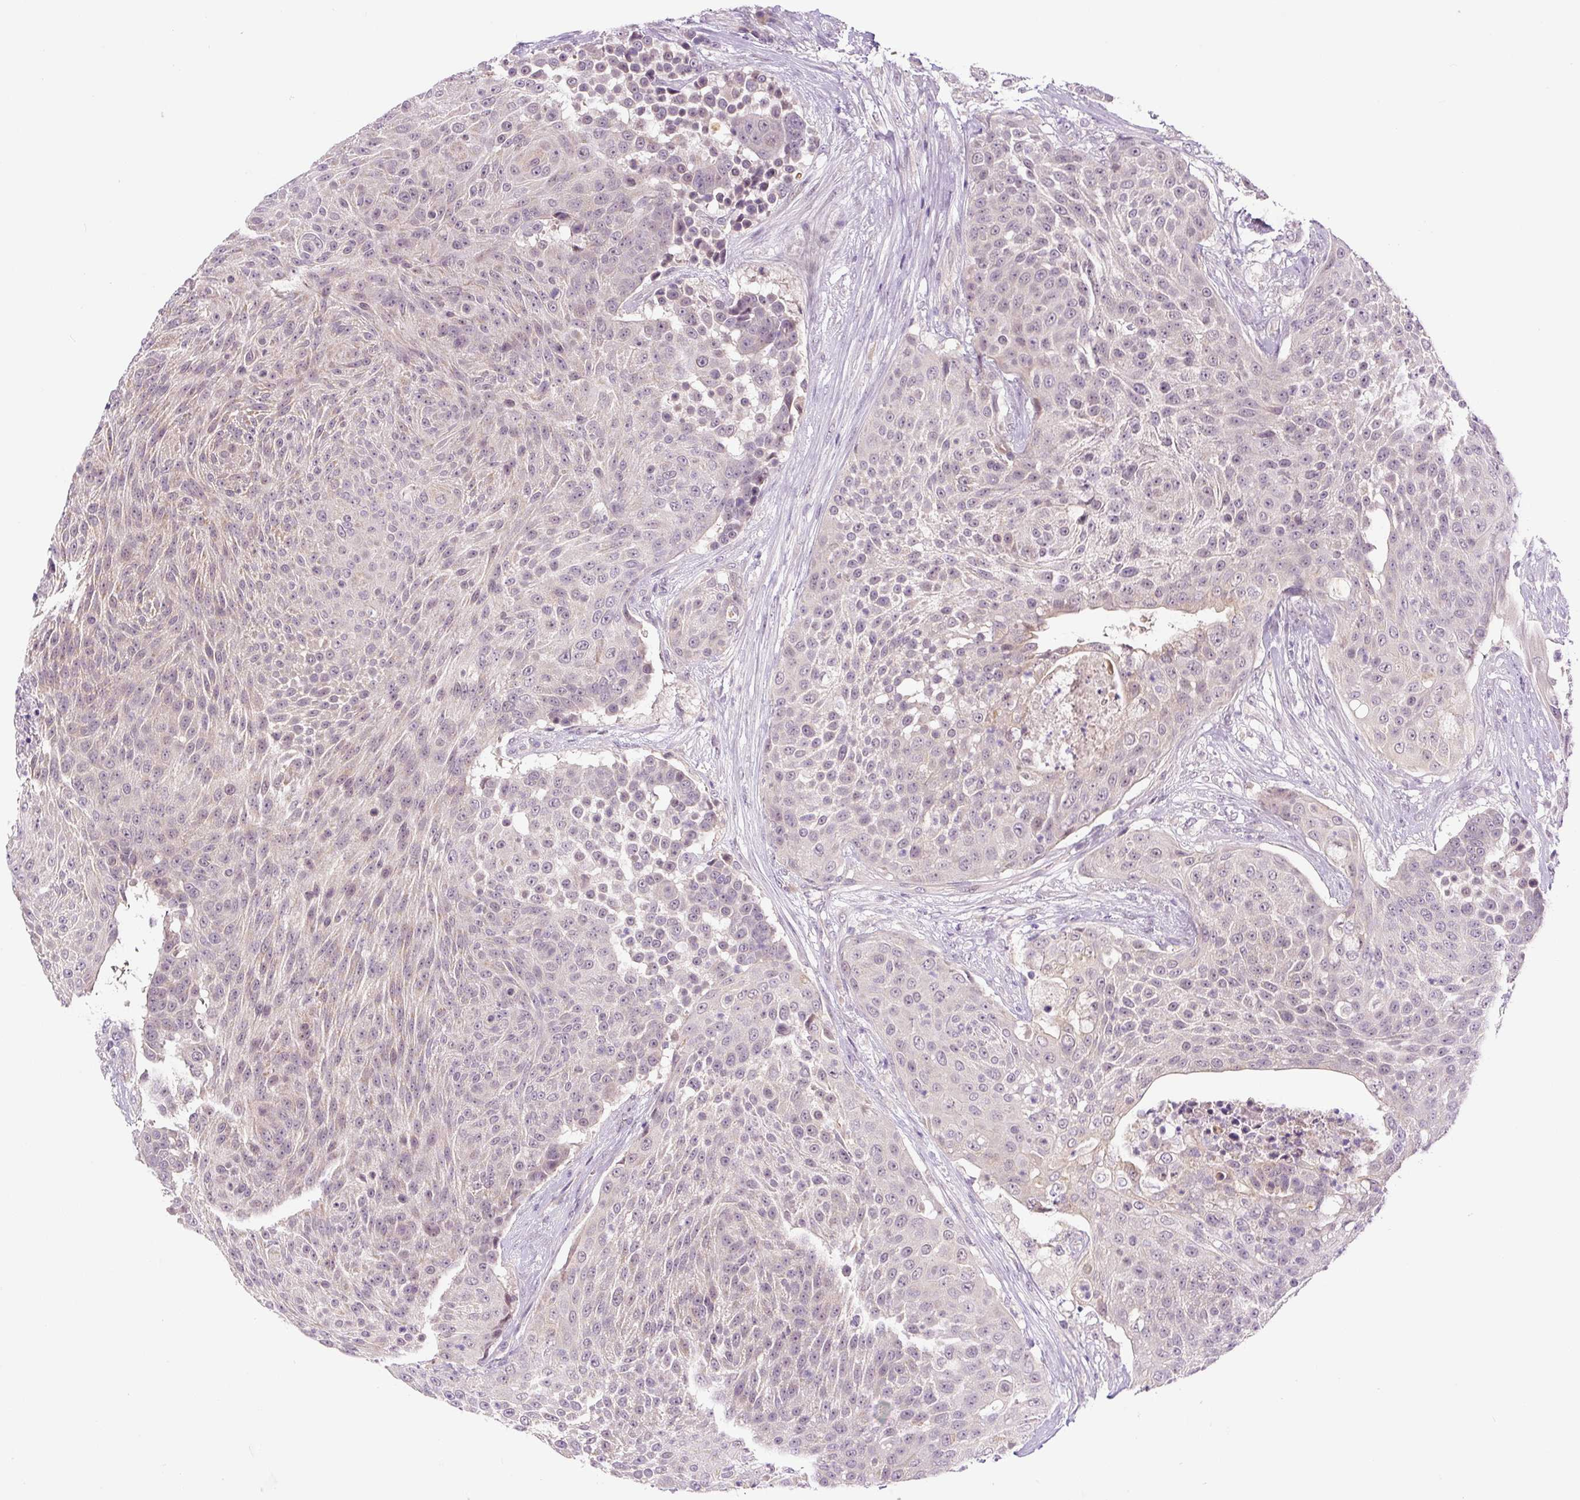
{"staining": {"intensity": "negative", "quantity": "none", "location": "none"}, "tissue": "urothelial cancer", "cell_type": "Tumor cells", "image_type": "cancer", "snomed": [{"axis": "morphology", "description": "Urothelial carcinoma, High grade"}, {"axis": "topography", "description": "Urinary bladder"}], "caption": "Urothelial carcinoma (high-grade) was stained to show a protein in brown. There is no significant positivity in tumor cells.", "gene": "PRKAA2", "patient": {"sex": "female", "age": 63}}